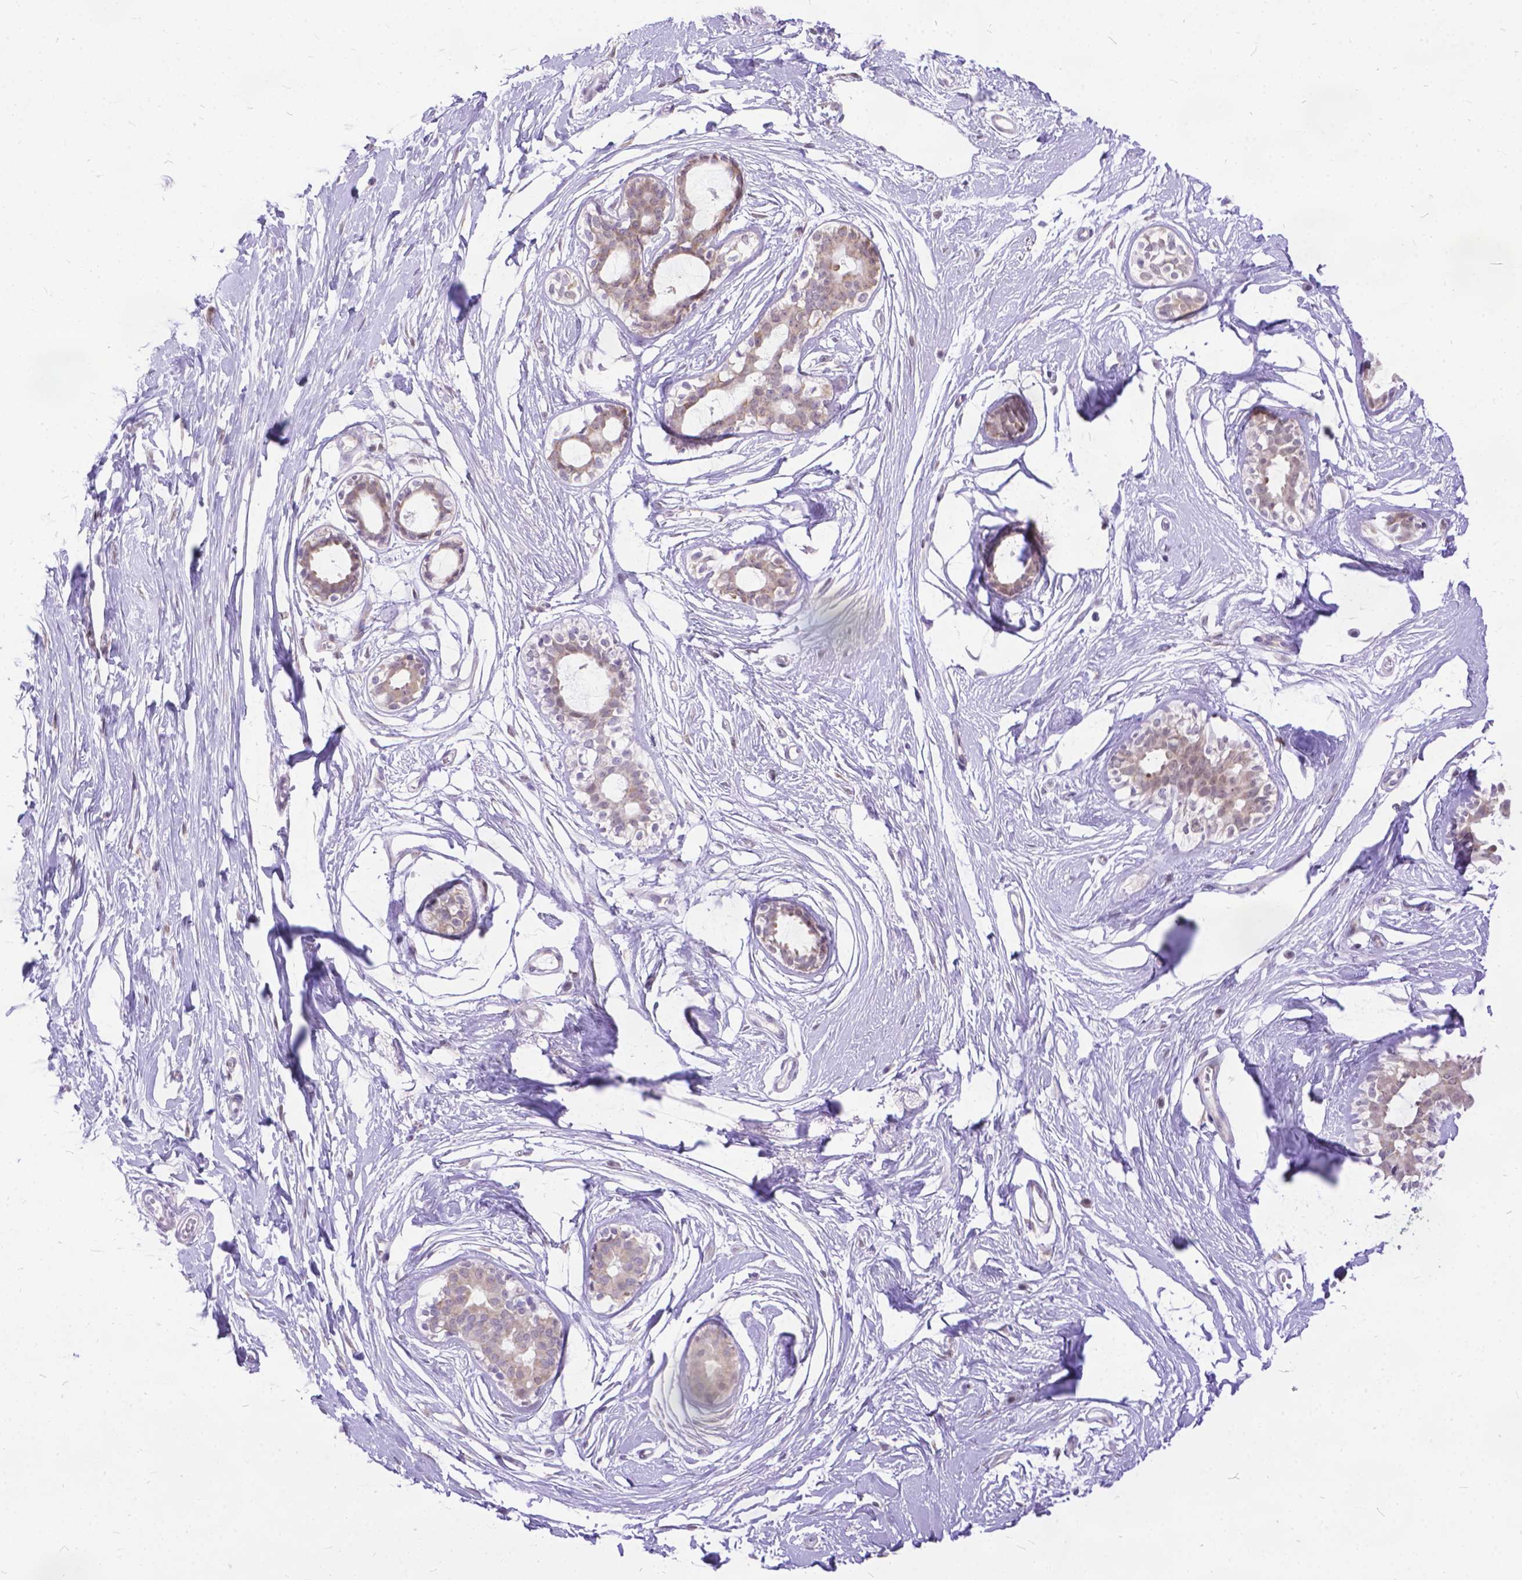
{"staining": {"intensity": "negative", "quantity": "none", "location": "none"}, "tissue": "breast", "cell_type": "Adipocytes", "image_type": "normal", "snomed": [{"axis": "morphology", "description": "Normal tissue, NOS"}, {"axis": "topography", "description": "Breast"}], "caption": "This is a image of immunohistochemistry (IHC) staining of benign breast, which shows no staining in adipocytes.", "gene": "FAM124B", "patient": {"sex": "female", "age": 49}}